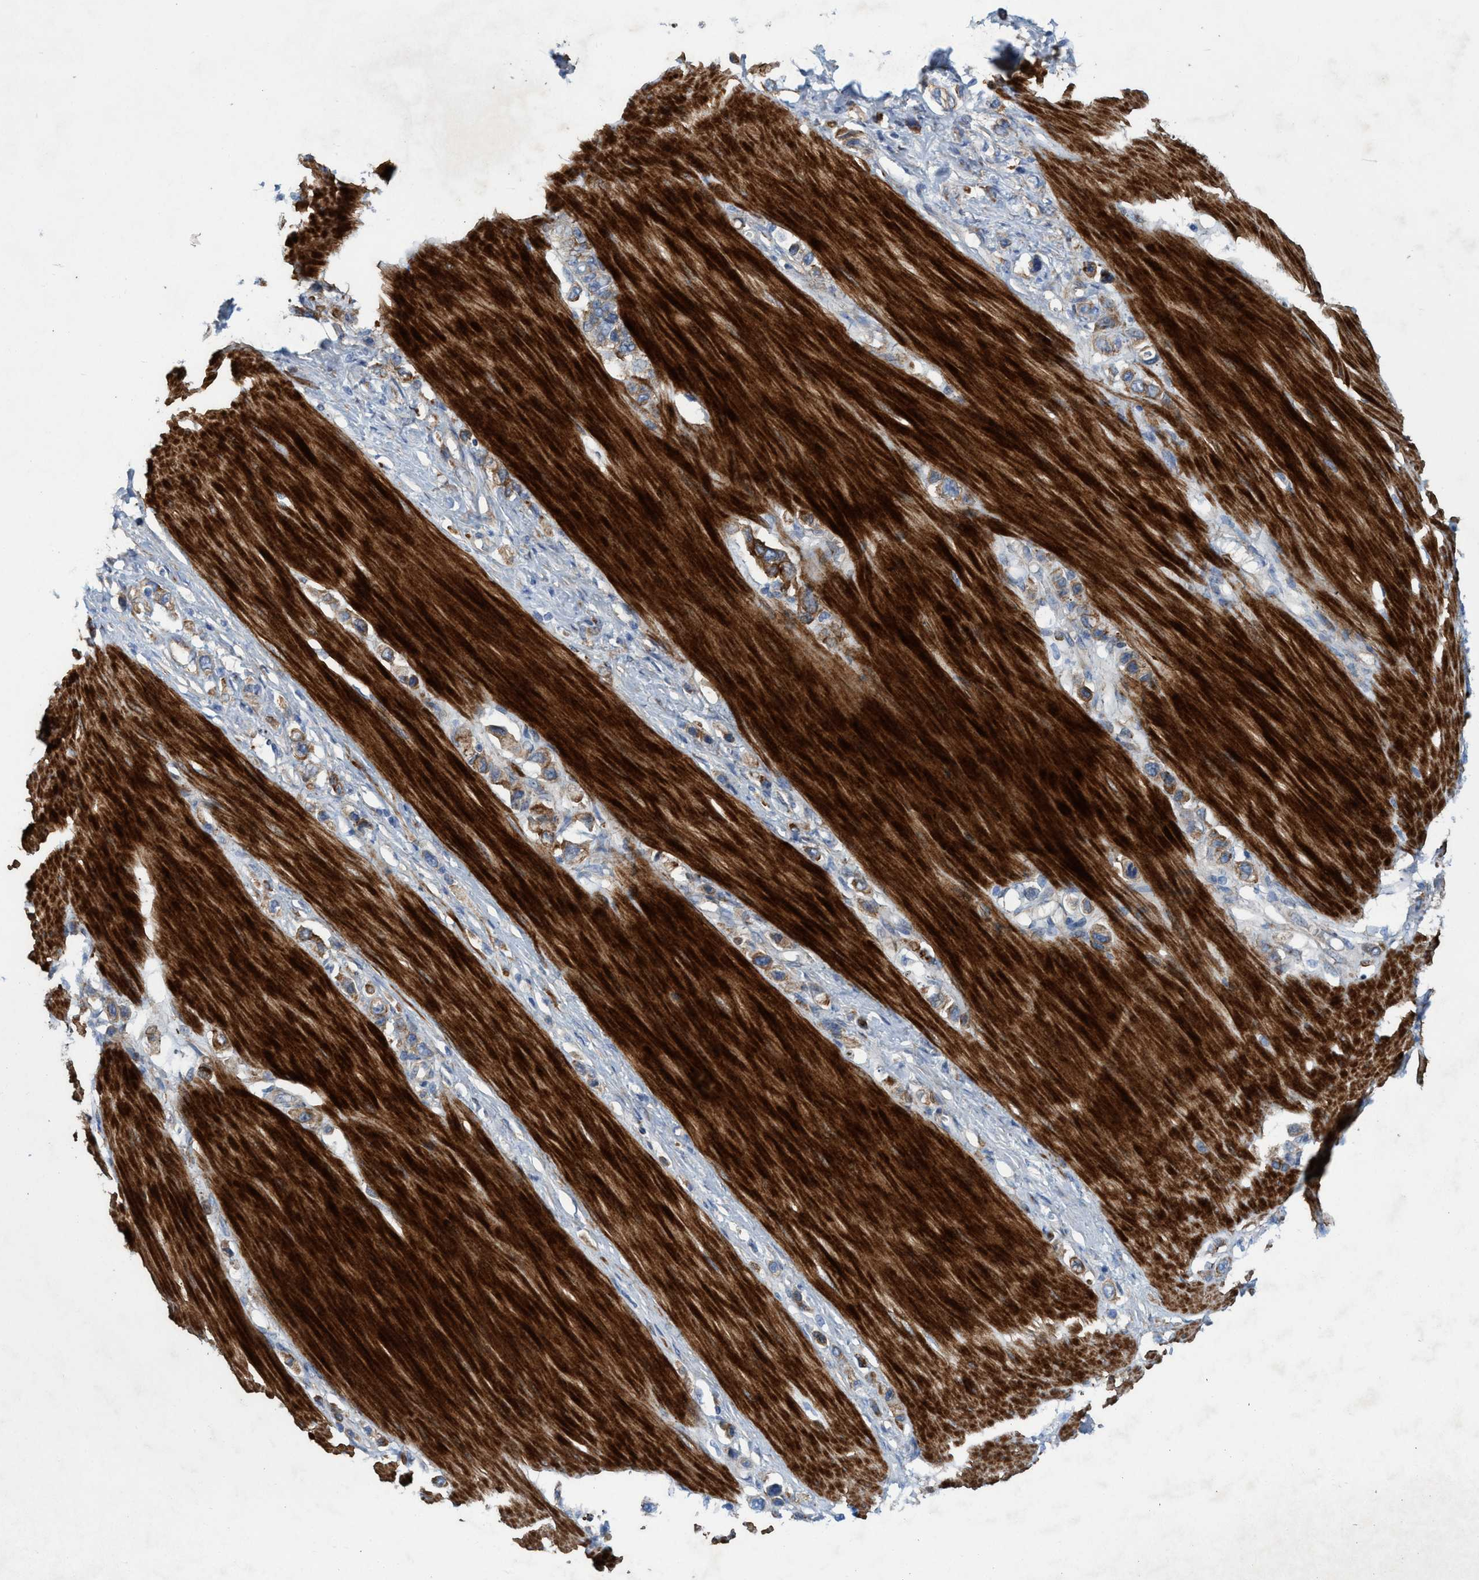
{"staining": {"intensity": "moderate", "quantity": ">75%", "location": "cytoplasmic/membranous"}, "tissue": "stomach cancer", "cell_type": "Tumor cells", "image_type": "cancer", "snomed": [{"axis": "morphology", "description": "Adenocarcinoma, NOS"}, {"axis": "topography", "description": "Stomach"}], "caption": "Immunohistochemistry (IHC) image of human stomach cancer stained for a protein (brown), which exhibits medium levels of moderate cytoplasmic/membranous staining in approximately >75% of tumor cells.", "gene": "GULP1", "patient": {"sex": "female", "age": 65}}